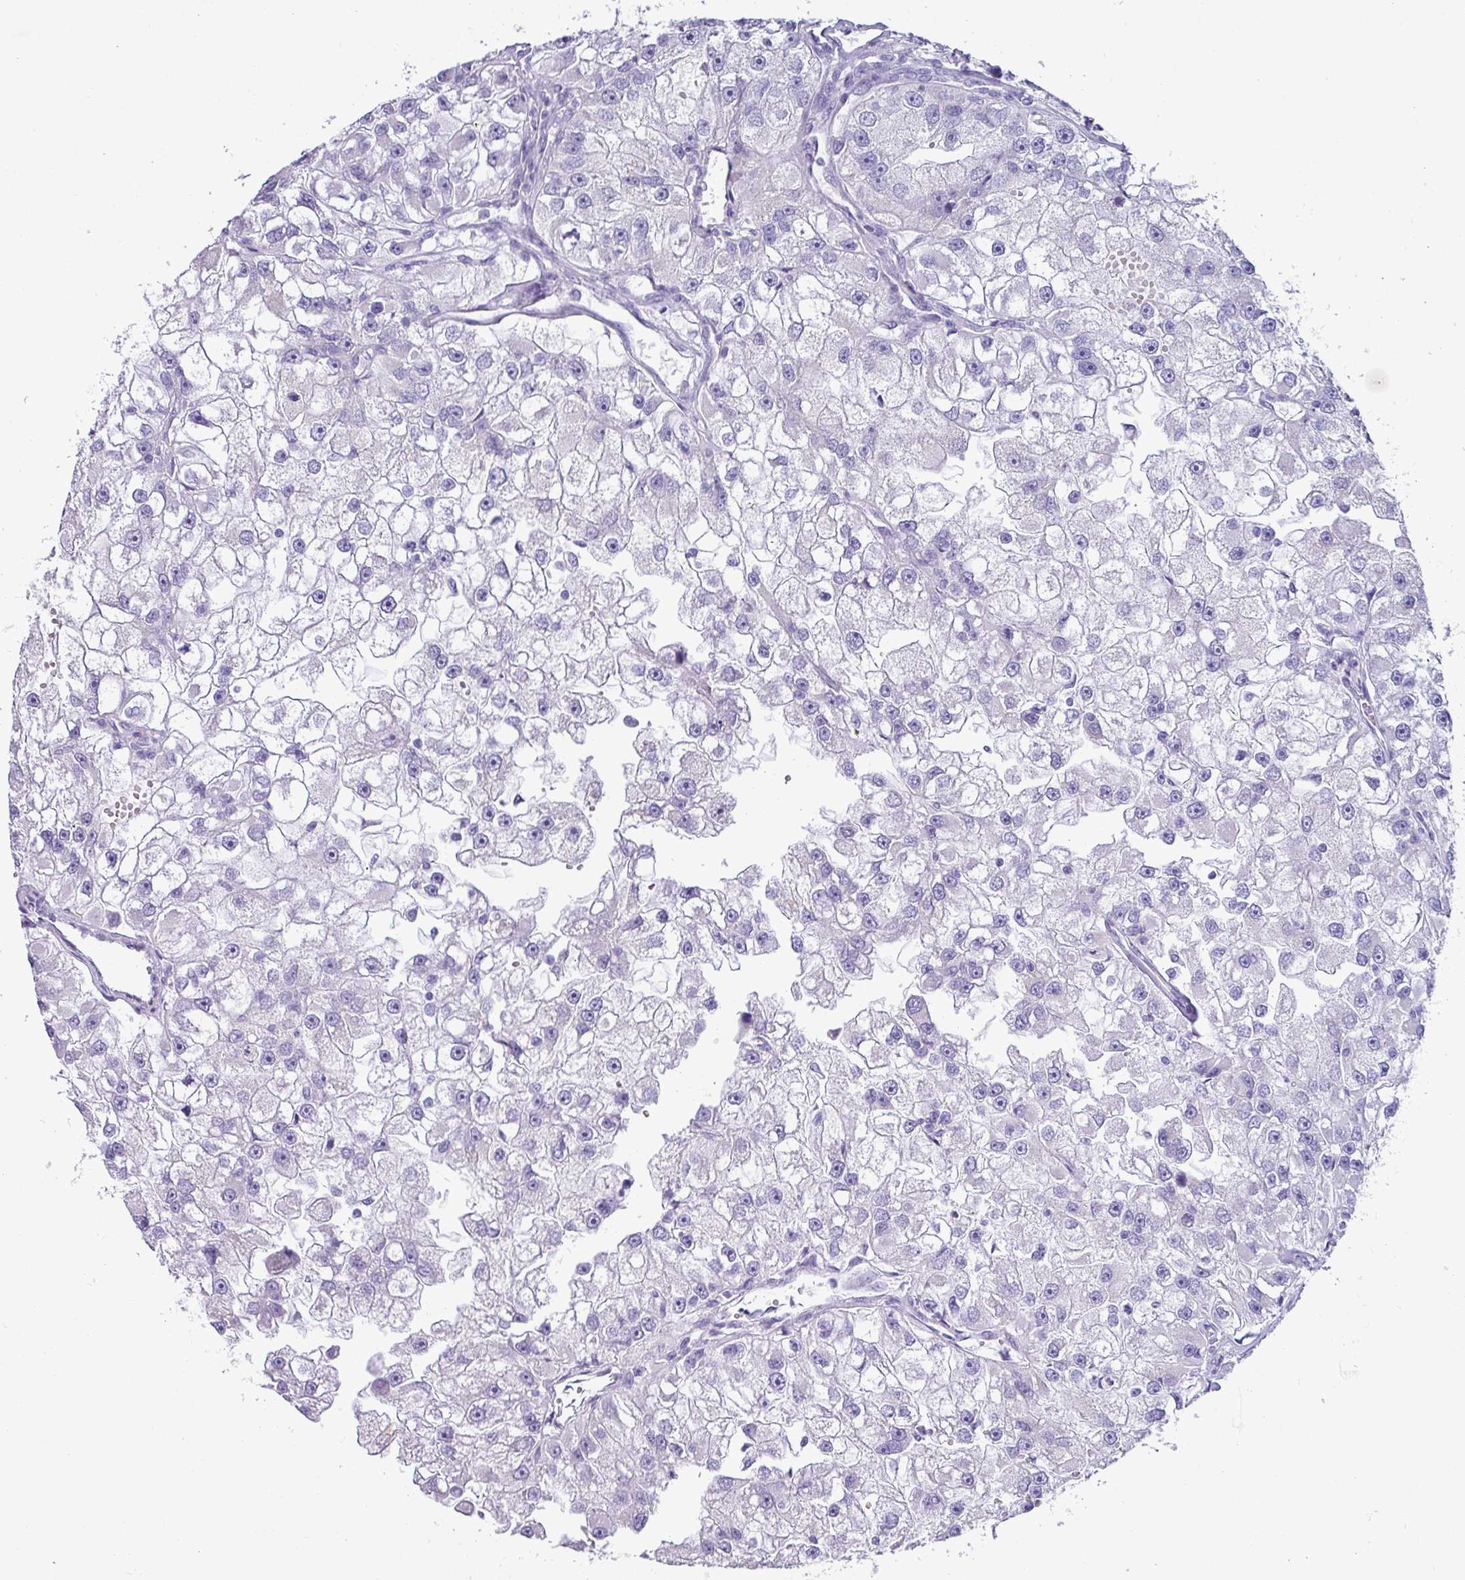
{"staining": {"intensity": "negative", "quantity": "none", "location": "none"}, "tissue": "renal cancer", "cell_type": "Tumor cells", "image_type": "cancer", "snomed": [{"axis": "morphology", "description": "Adenocarcinoma, NOS"}, {"axis": "topography", "description": "Kidney"}], "caption": "There is no significant positivity in tumor cells of renal adenocarcinoma.", "gene": "NCCRP1", "patient": {"sex": "male", "age": 63}}